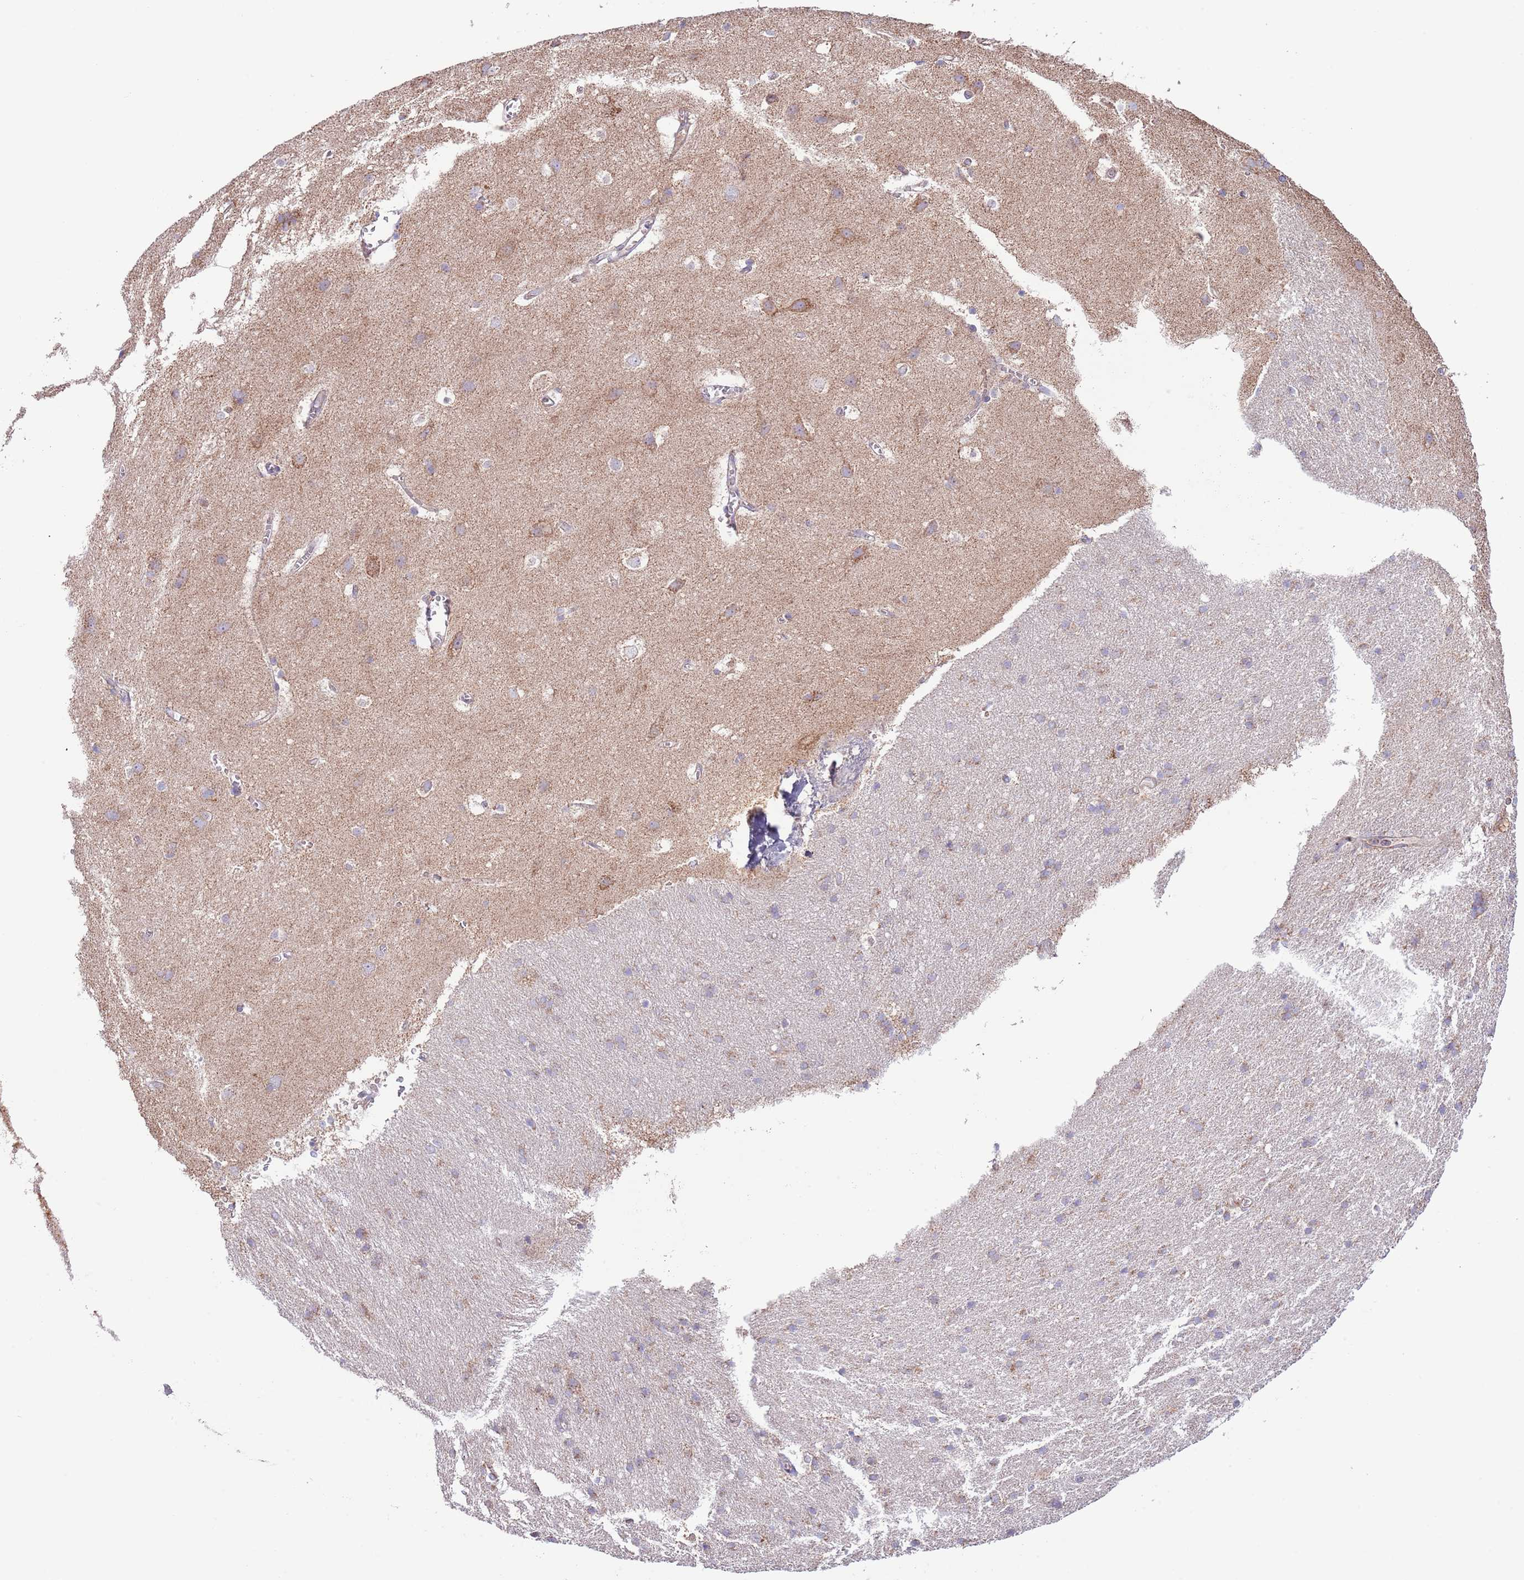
{"staining": {"intensity": "weak", "quantity": "<25%", "location": "cytoplasmic/membranous"}, "tissue": "cerebral cortex", "cell_type": "Endothelial cells", "image_type": "normal", "snomed": [{"axis": "morphology", "description": "Normal tissue, NOS"}, {"axis": "topography", "description": "Cerebral cortex"}], "caption": "Immunohistochemistry (IHC) photomicrograph of benign human cerebral cortex stained for a protein (brown), which exhibits no staining in endothelial cells. (DAB IHC with hematoxylin counter stain).", "gene": "DNAJA3", "patient": {"sex": "male", "age": 54}}